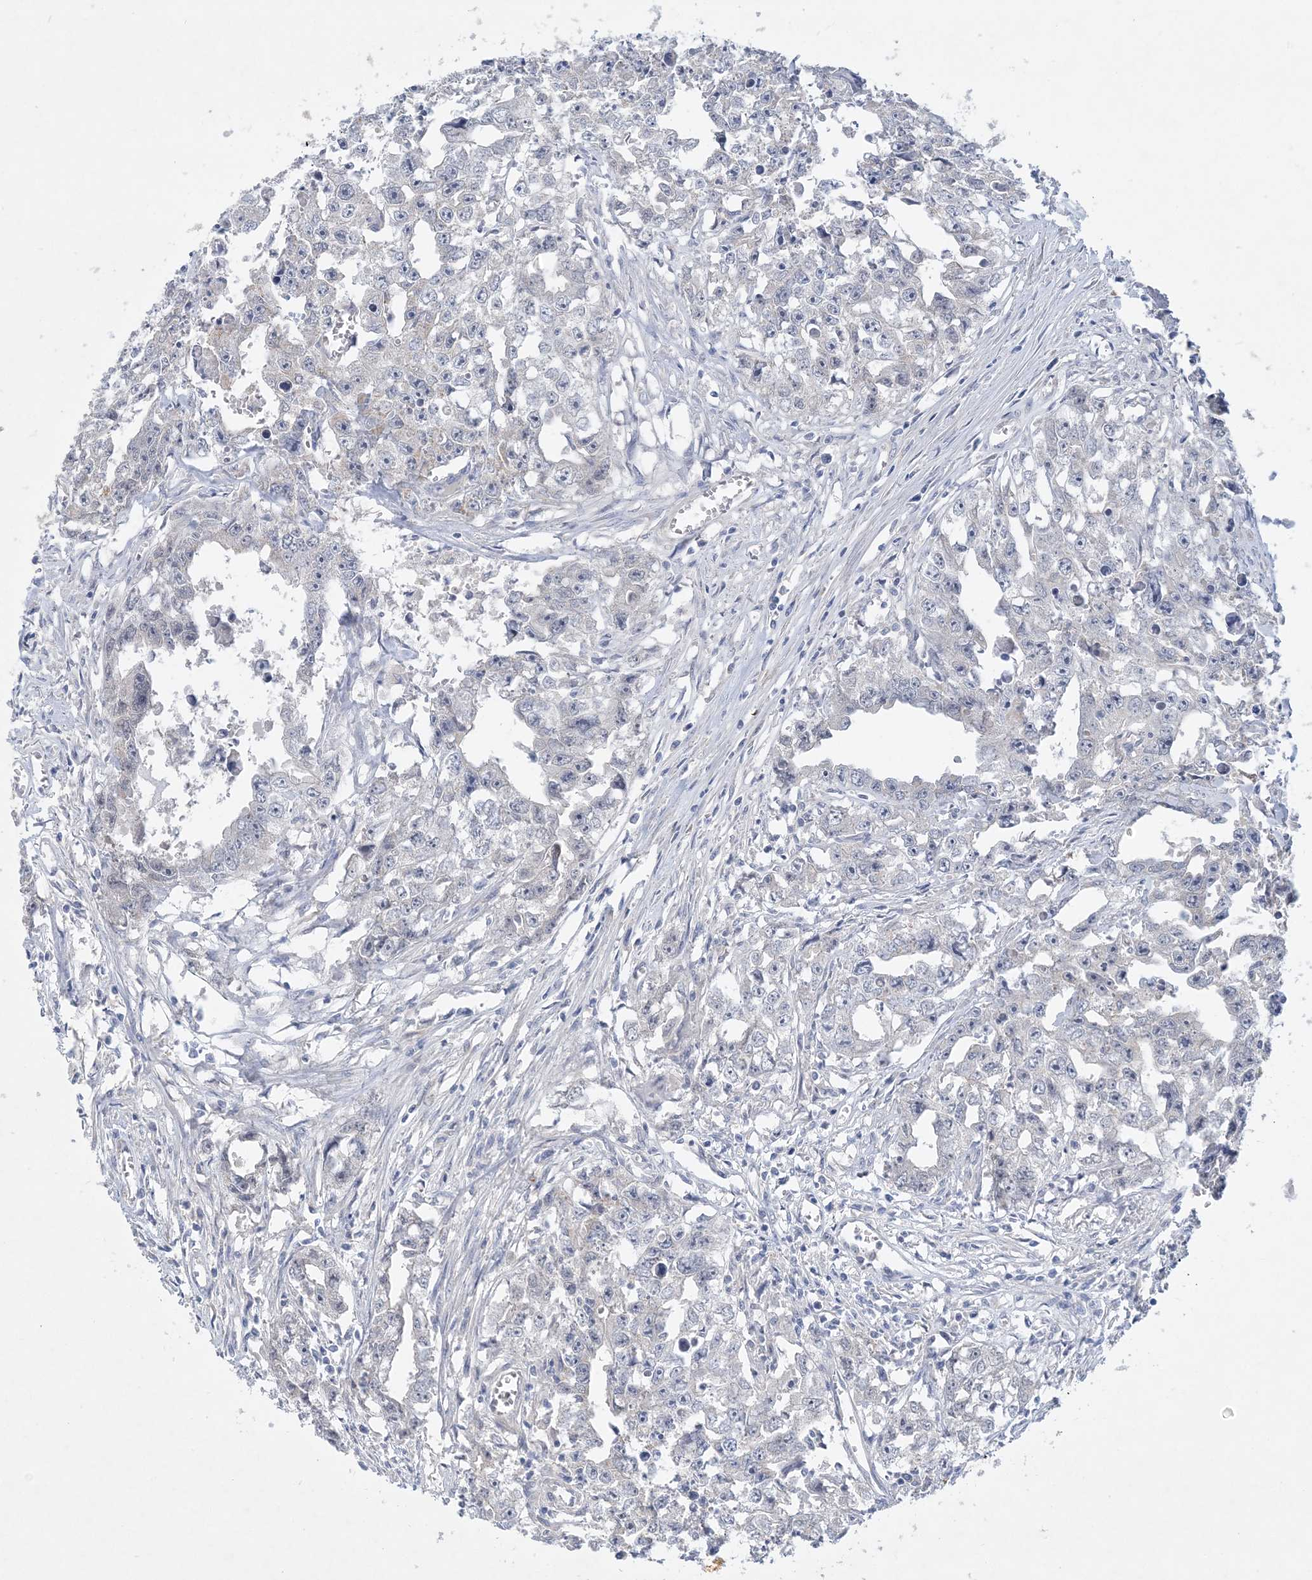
{"staining": {"intensity": "negative", "quantity": "none", "location": "none"}, "tissue": "testis cancer", "cell_type": "Tumor cells", "image_type": "cancer", "snomed": [{"axis": "morphology", "description": "Seminoma, NOS"}, {"axis": "morphology", "description": "Carcinoma, Embryonal, NOS"}, {"axis": "topography", "description": "Testis"}], "caption": "Seminoma (testis) was stained to show a protein in brown. There is no significant staining in tumor cells.", "gene": "ANKRD35", "patient": {"sex": "male", "age": 43}}